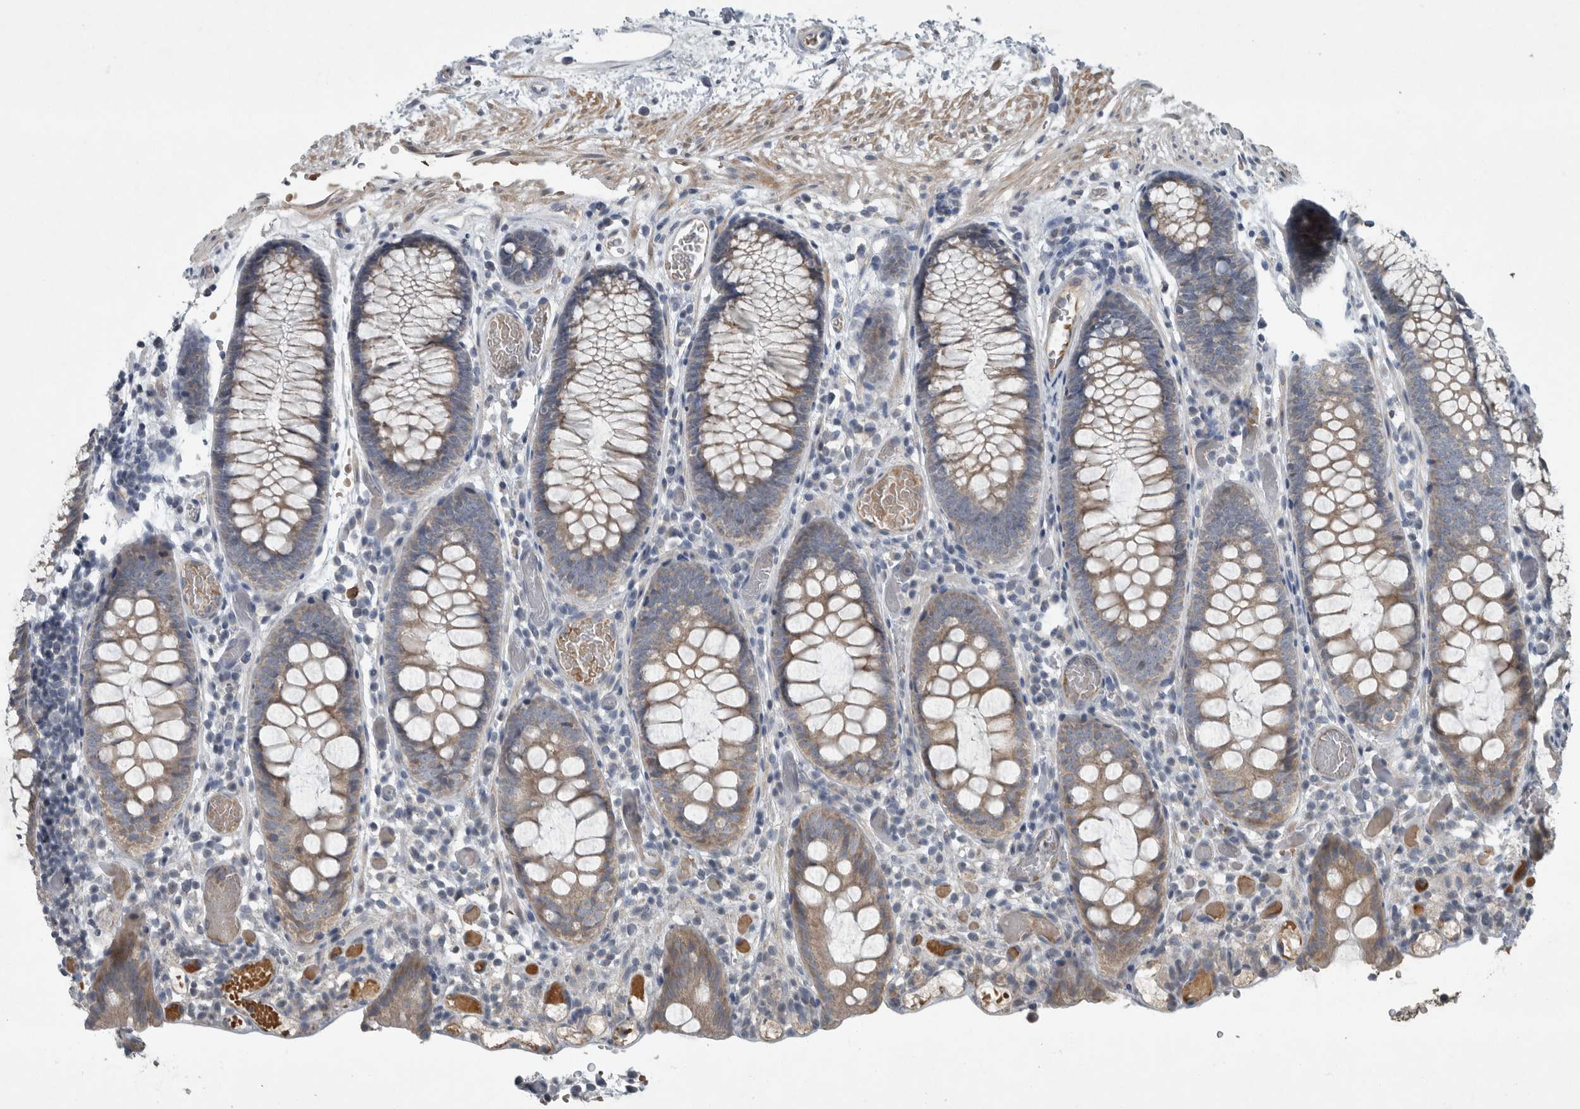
{"staining": {"intensity": "weak", "quantity": ">75%", "location": "cytoplasmic/membranous"}, "tissue": "colon", "cell_type": "Endothelial cells", "image_type": "normal", "snomed": [{"axis": "morphology", "description": "Normal tissue, NOS"}, {"axis": "topography", "description": "Colon"}], "caption": "Immunohistochemistry (IHC) of benign human colon reveals low levels of weak cytoplasmic/membranous staining in about >75% of endothelial cells. (DAB IHC with brightfield microscopy, high magnification).", "gene": "MPP3", "patient": {"sex": "male", "age": 14}}